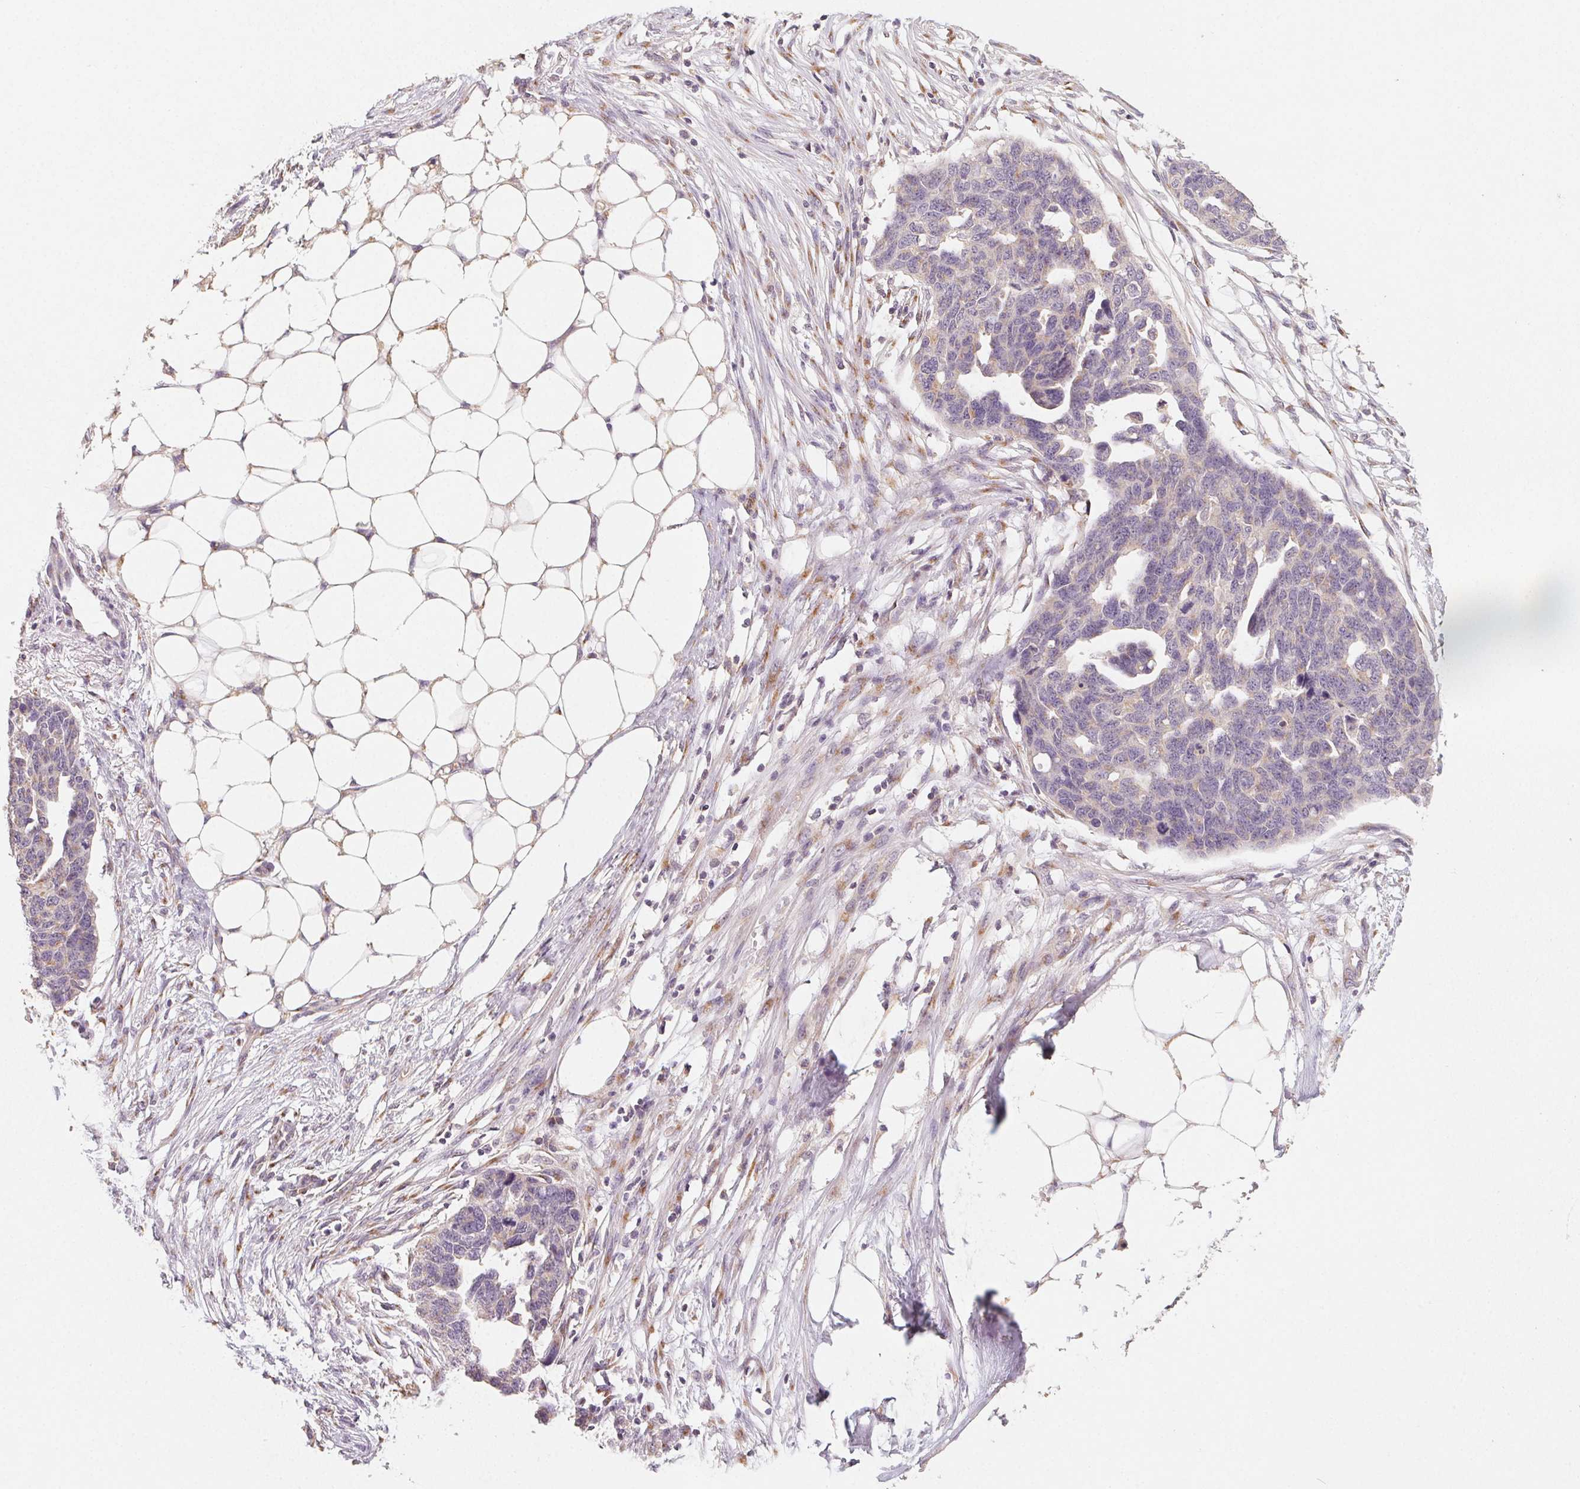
{"staining": {"intensity": "negative", "quantity": "none", "location": "none"}, "tissue": "ovarian cancer", "cell_type": "Tumor cells", "image_type": "cancer", "snomed": [{"axis": "morphology", "description": "Cystadenocarcinoma, serous, NOS"}, {"axis": "topography", "description": "Ovary"}], "caption": "Tumor cells show no significant protein expression in ovarian cancer (serous cystadenocarcinoma).", "gene": "AP1S1", "patient": {"sex": "female", "age": 69}}